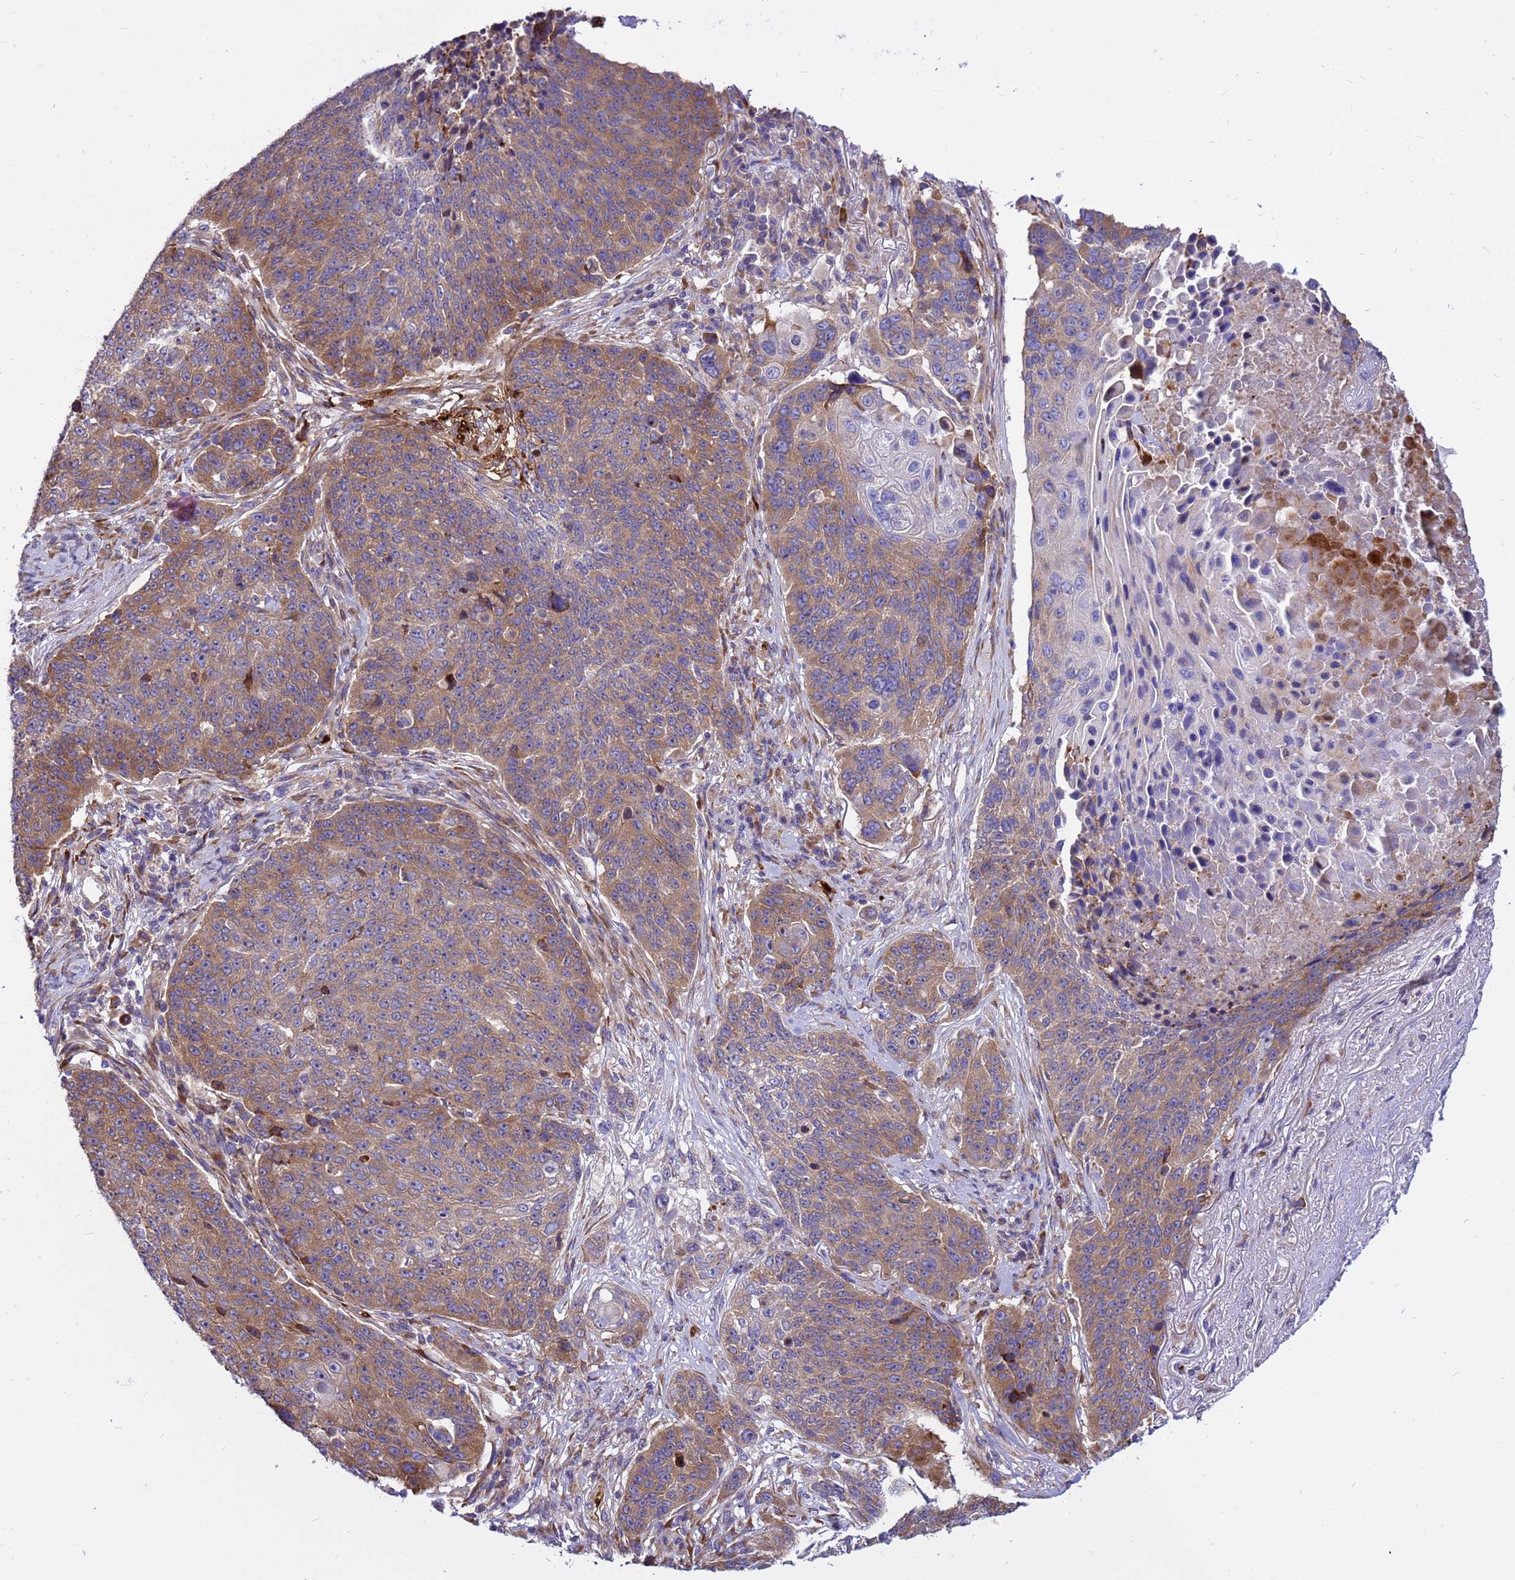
{"staining": {"intensity": "weak", "quantity": "25%-75%", "location": "cytoplasmic/membranous"}, "tissue": "lung cancer", "cell_type": "Tumor cells", "image_type": "cancer", "snomed": [{"axis": "morphology", "description": "Normal tissue, NOS"}, {"axis": "morphology", "description": "Squamous cell carcinoma, NOS"}, {"axis": "topography", "description": "Lymph node"}, {"axis": "topography", "description": "Lung"}], "caption": "A brown stain shows weak cytoplasmic/membranous positivity of a protein in human lung squamous cell carcinoma tumor cells. (Brightfield microscopy of DAB IHC at high magnification).", "gene": "ZNF669", "patient": {"sex": "male", "age": 66}}